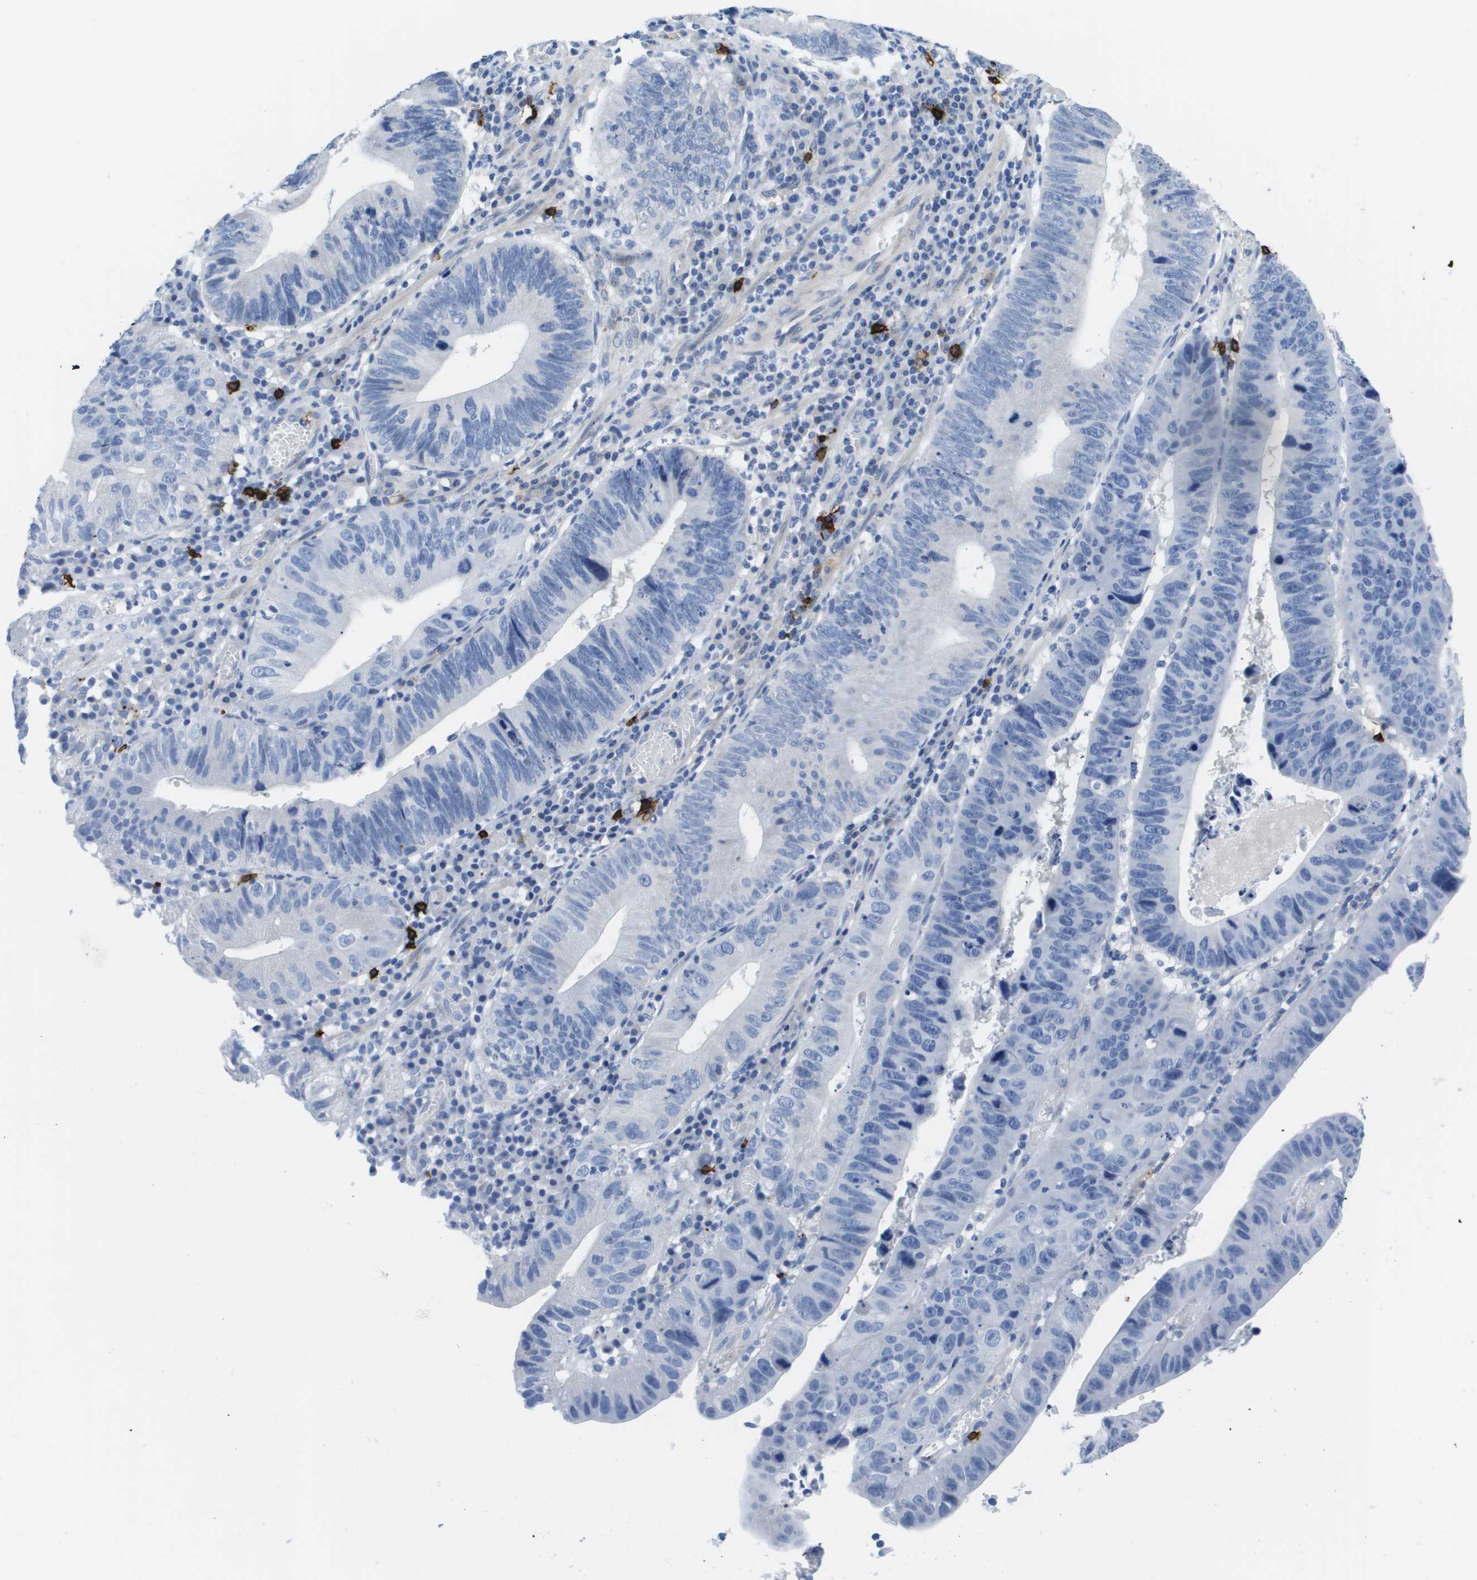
{"staining": {"intensity": "negative", "quantity": "none", "location": "none"}, "tissue": "stomach cancer", "cell_type": "Tumor cells", "image_type": "cancer", "snomed": [{"axis": "morphology", "description": "Adenocarcinoma, NOS"}, {"axis": "topography", "description": "Stomach"}], "caption": "Immunohistochemical staining of adenocarcinoma (stomach) reveals no significant expression in tumor cells.", "gene": "MS4A1", "patient": {"sex": "male", "age": 59}}